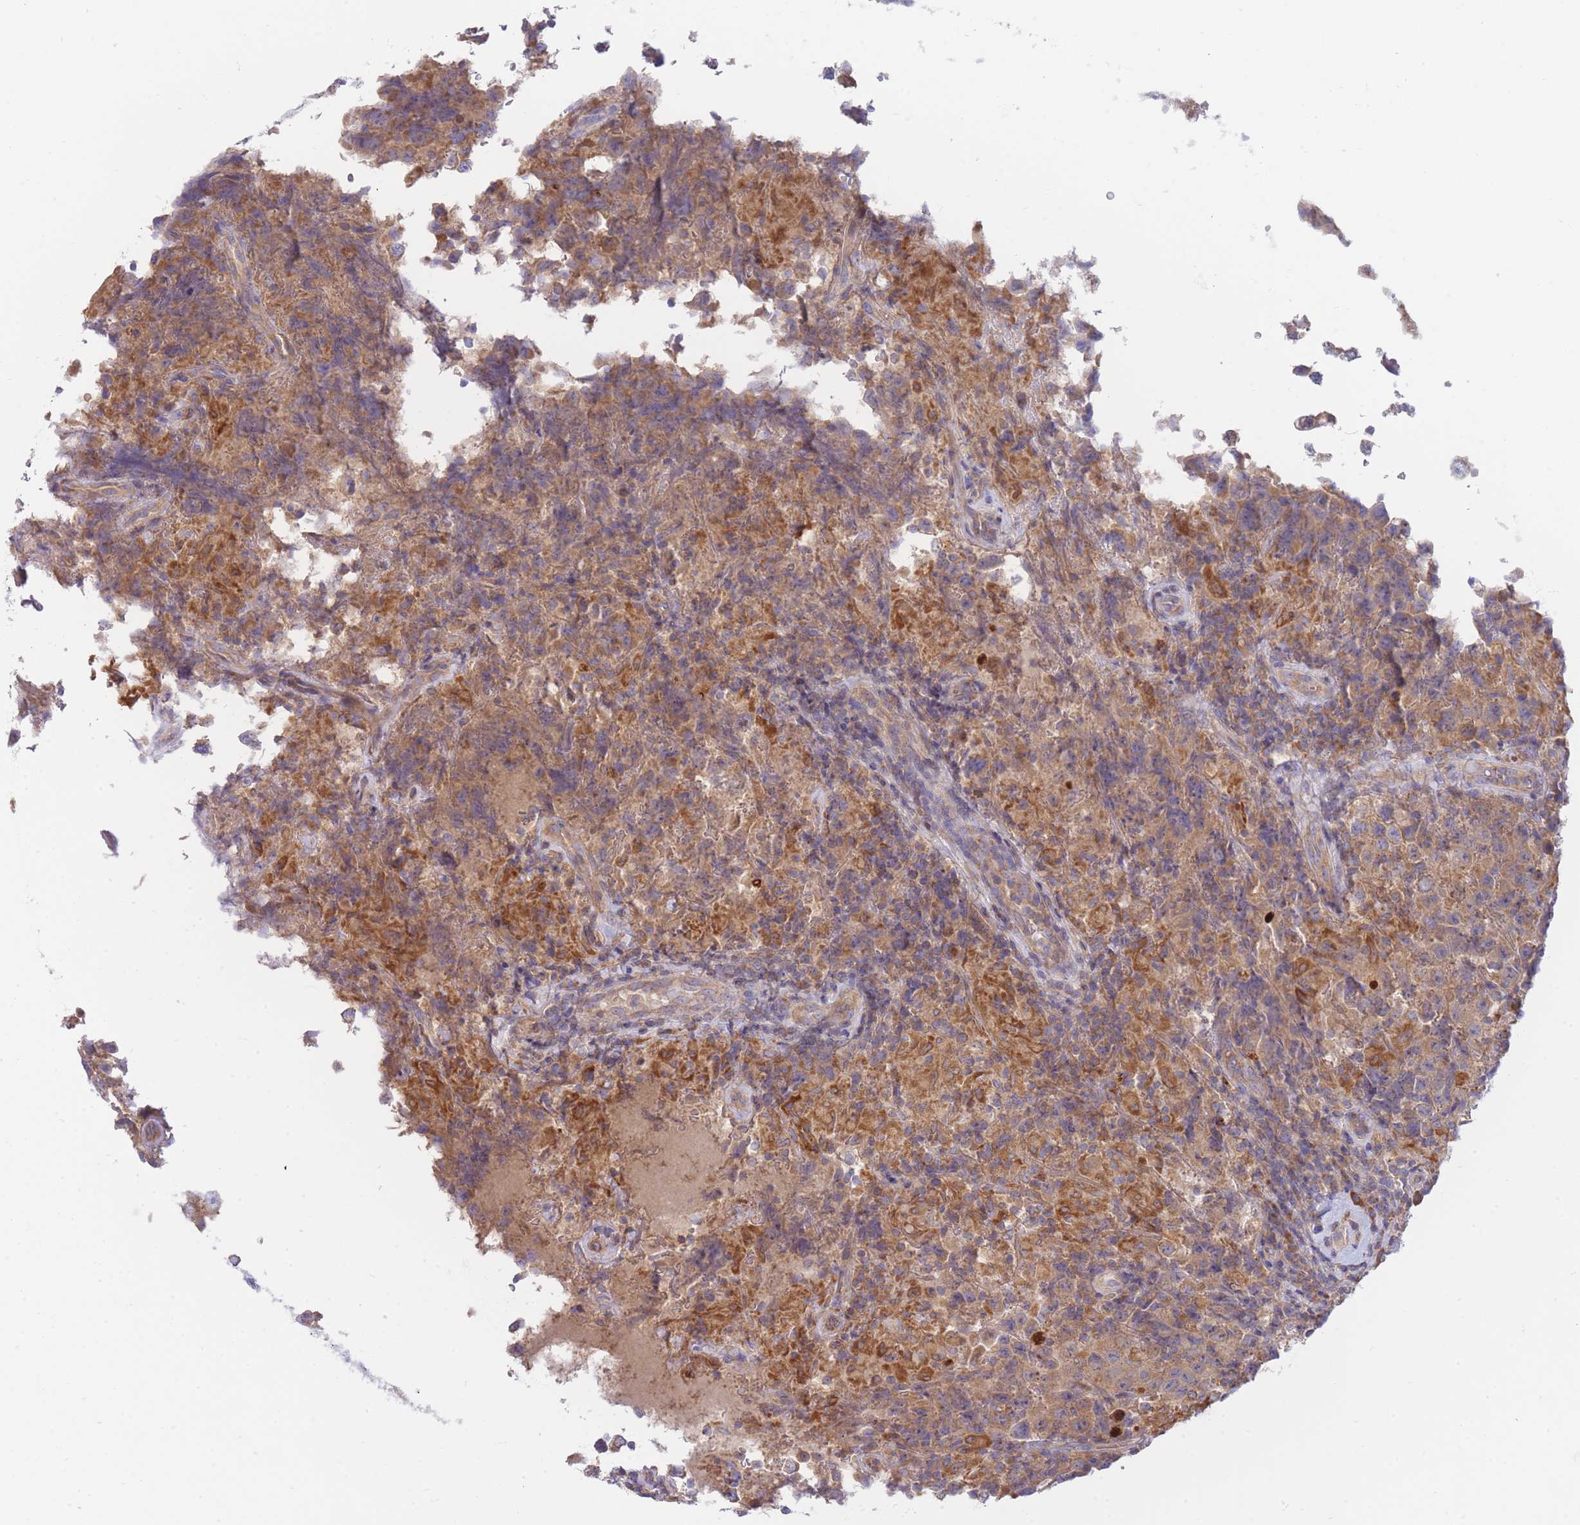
{"staining": {"intensity": "moderate", "quantity": ">75%", "location": "cytoplasmic/membranous"}, "tissue": "testis cancer", "cell_type": "Tumor cells", "image_type": "cancer", "snomed": [{"axis": "morphology", "description": "Seminoma, NOS"}, {"axis": "morphology", "description": "Carcinoma, Embryonal, NOS"}, {"axis": "topography", "description": "Testis"}], "caption": "Immunohistochemistry (IHC) of human testis cancer (embryonal carcinoma) exhibits medium levels of moderate cytoplasmic/membranous staining in approximately >75% of tumor cells.", "gene": "SH2B2", "patient": {"sex": "male", "age": 41}}